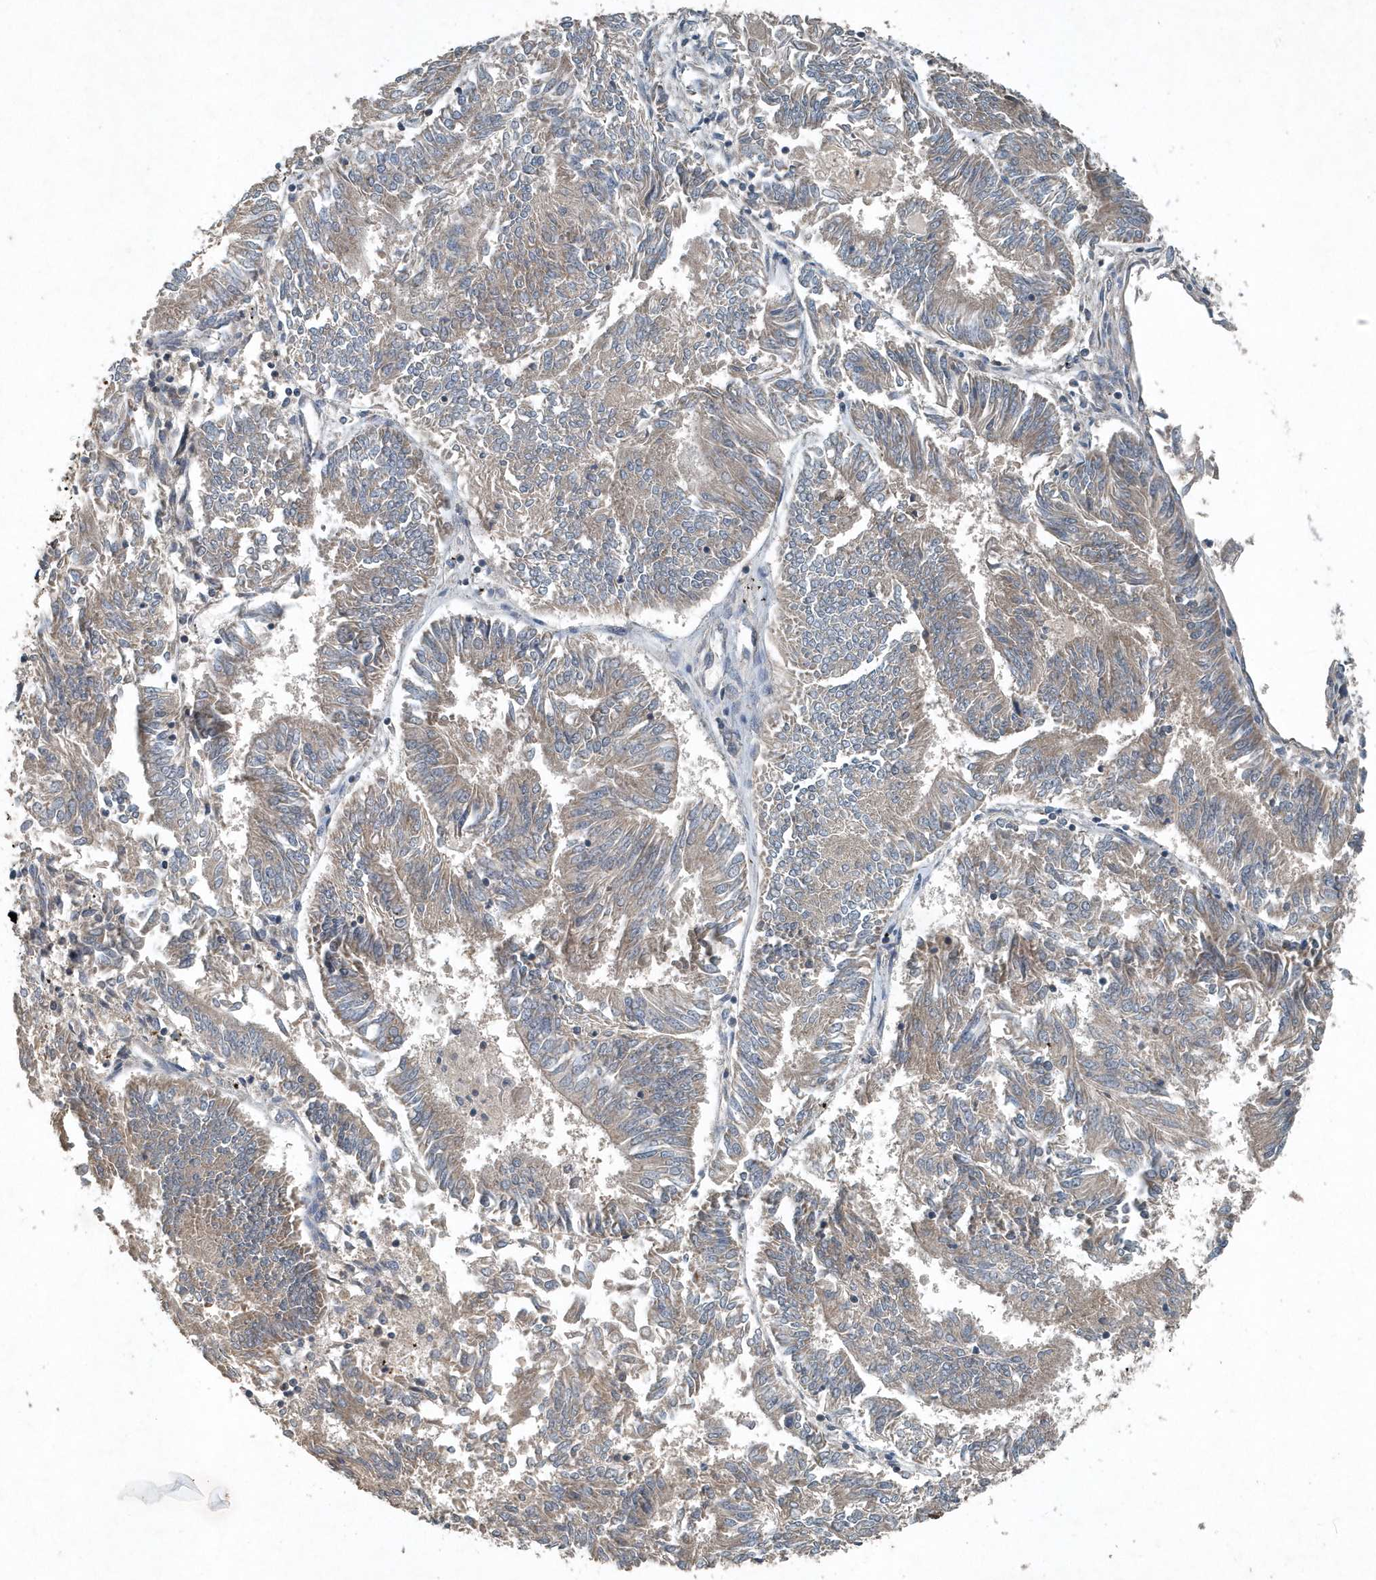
{"staining": {"intensity": "negative", "quantity": "none", "location": "none"}, "tissue": "endometrial cancer", "cell_type": "Tumor cells", "image_type": "cancer", "snomed": [{"axis": "morphology", "description": "Adenocarcinoma, NOS"}, {"axis": "topography", "description": "Endometrium"}], "caption": "Endometrial cancer was stained to show a protein in brown. There is no significant positivity in tumor cells.", "gene": "SCFD2", "patient": {"sex": "female", "age": 58}}